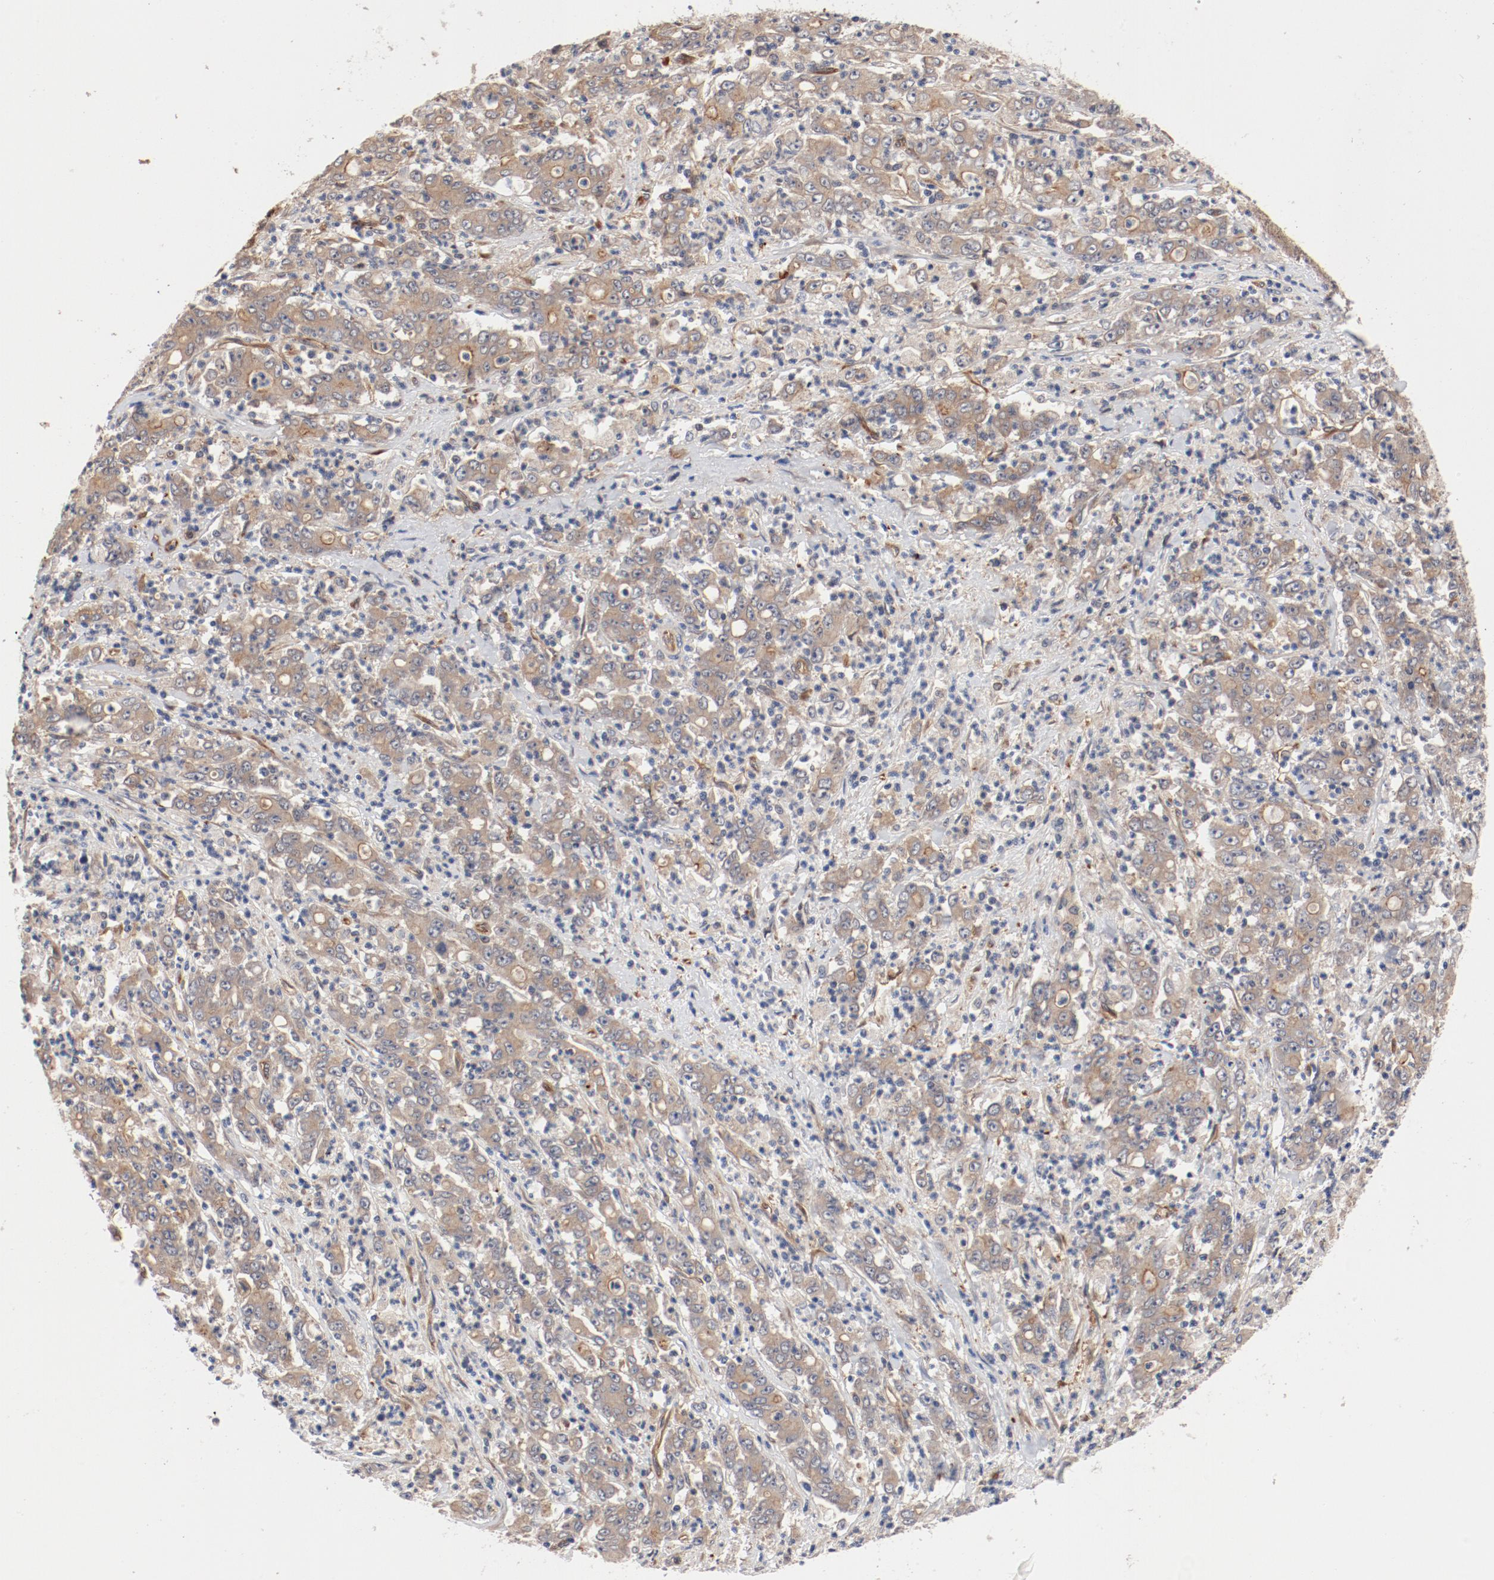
{"staining": {"intensity": "moderate", "quantity": ">75%", "location": "cytoplasmic/membranous"}, "tissue": "stomach cancer", "cell_type": "Tumor cells", "image_type": "cancer", "snomed": [{"axis": "morphology", "description": "Adenocarcinoma, NOS"}, {"axis": "topography", "description": "Stomach, lower"}], "caption": "Immunohistochemical staining of human stomach adenocarcinoma reveals moderate cytoplasmic/membranous protein staining in approximately >75% of tumor cells.", "gene": "PITPNM2", "patient": {"sex": "female", "age": 71}}